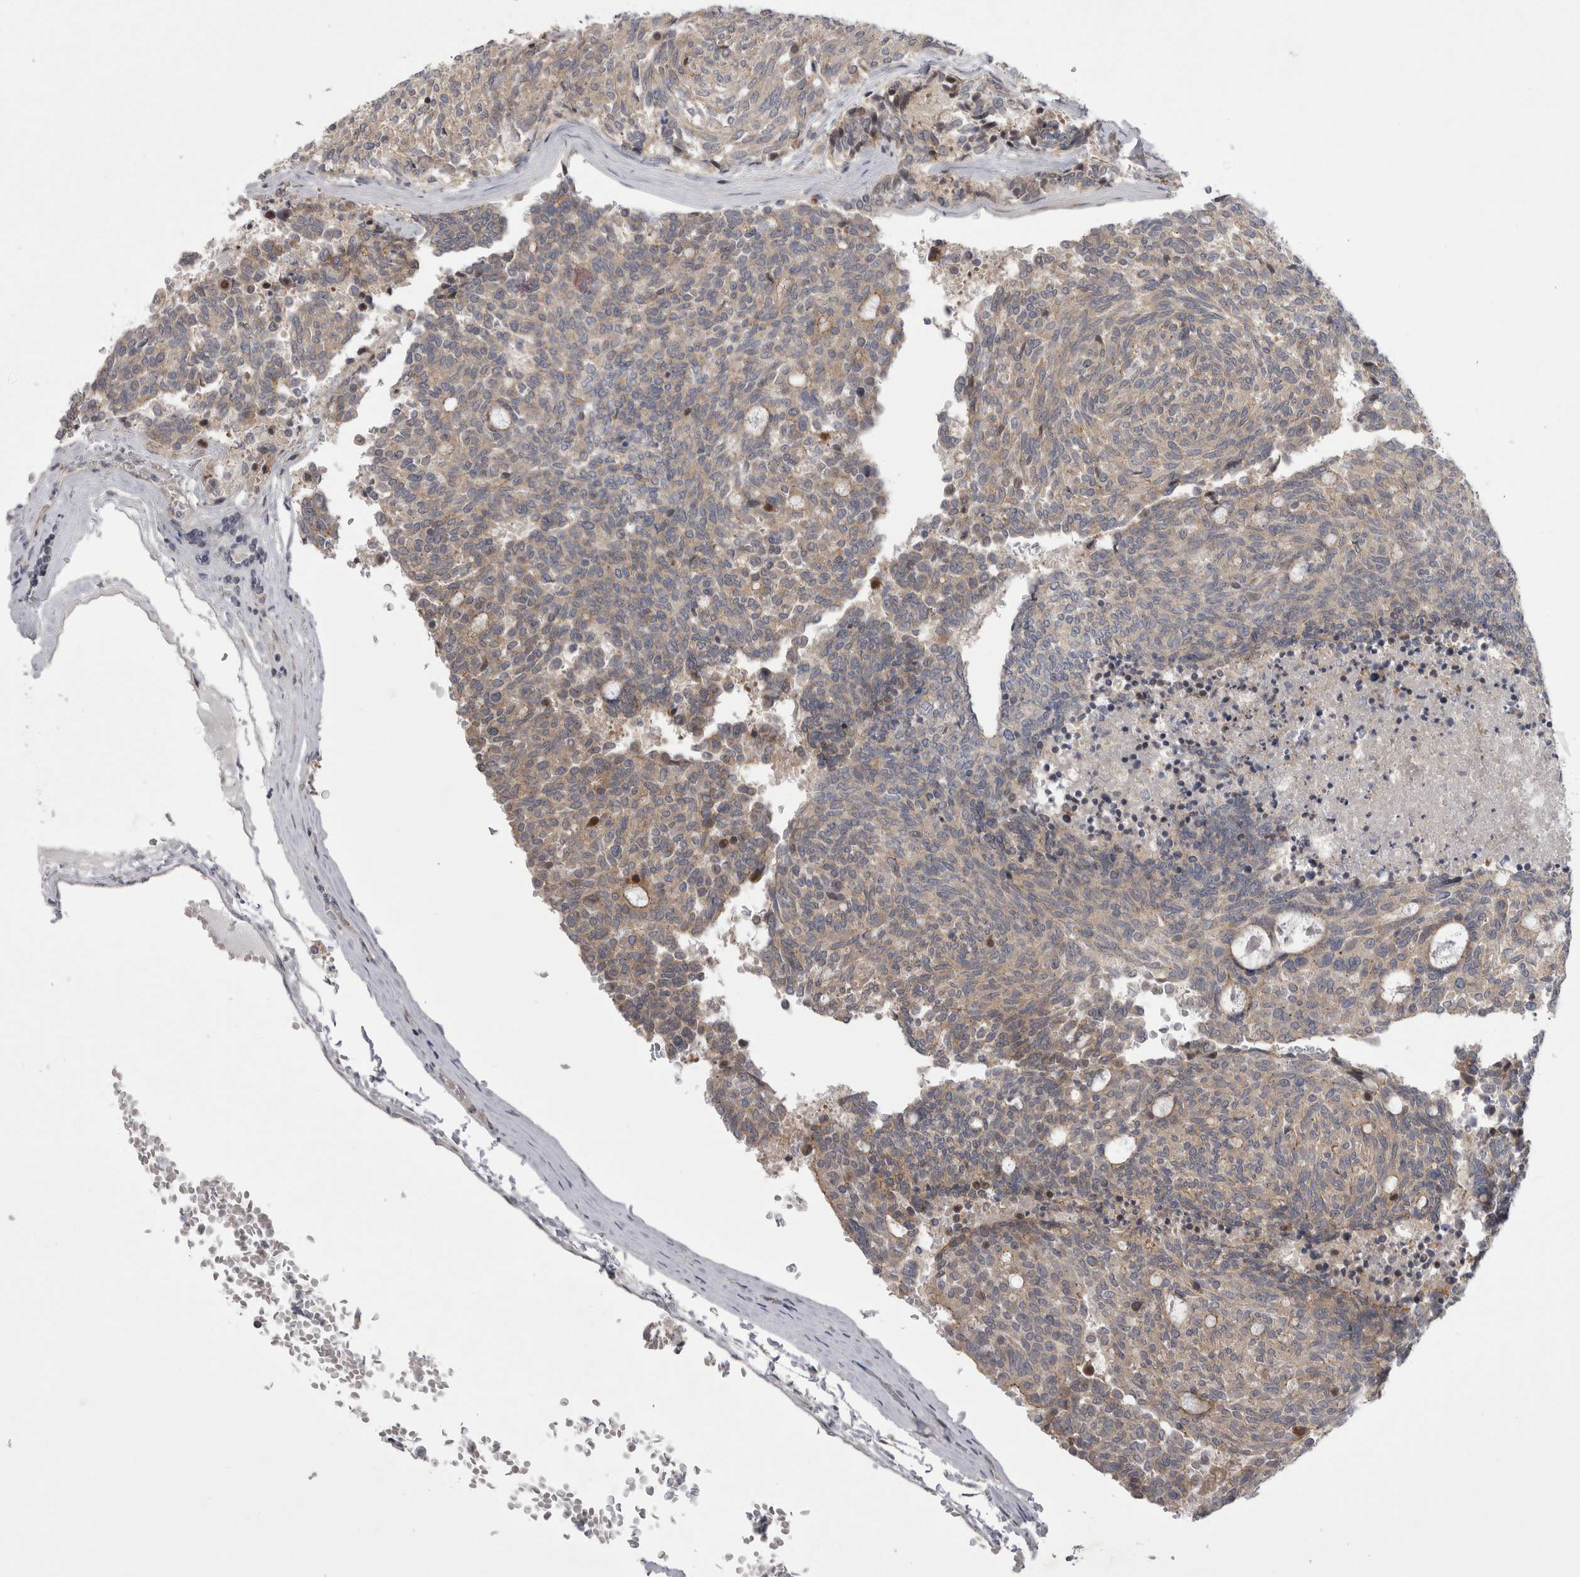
{"staining": {"intensity": "weak", "quantity": ">75%", "location": "cytoplasmic/membranous"}, "tissue": "carcinoid", "cell_type": "Tumor cells", "image_type": "cancer", "snomed": [{"axis": "morphology", "description": "Carcinoid, malignant, NOS"}, {"axis": "topography", "description": "Pancreas"}], "caption": "Carcinoid was stained to show a protein in brown. There is low levels of weak cytoplasmic/membranous positivity in about >75% of tumor cells. (IHC, brightfield microscopy, high magnification).", "gene": "NENF", "patient": {"sex": "female", "age": 54}}